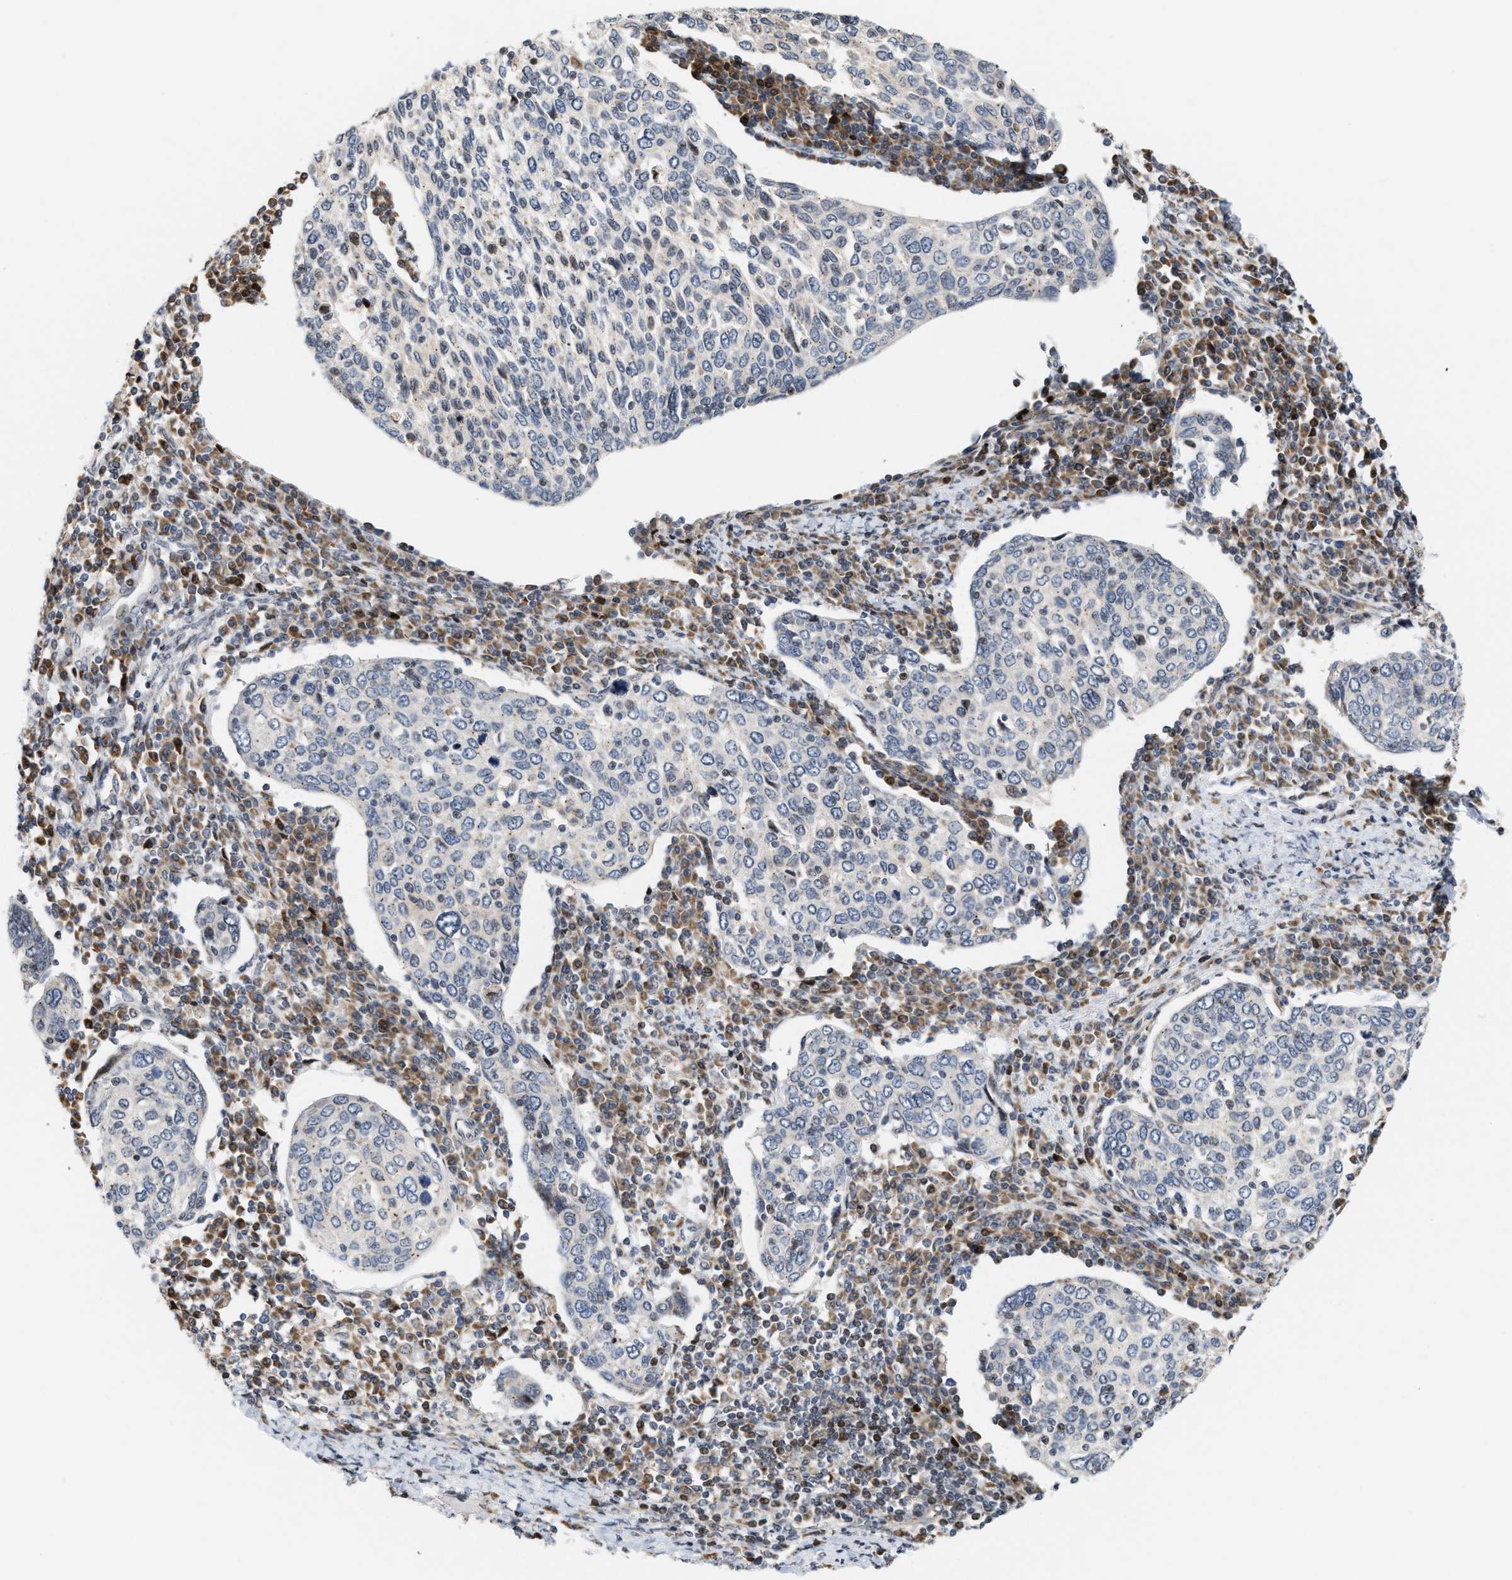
{"staining": {"intensity": "negative", "quantity": "none", "location": "none"}, "tissue": "cervical cancer", "cell_type": "Tumor cells", "image_type": "cancer", "snomed": [{"axis": "morphology", "description": "Squamous cell carcinoma, NOS"}, {"axis": "topography", "description": "Cervix"}], "caption": "IHC of cervical cancer (squamous cell carcinoma) exhibits no positivity in tumor cells.", "gene": "PDZD2", "patient": {"sex": "female", "age": 40}}